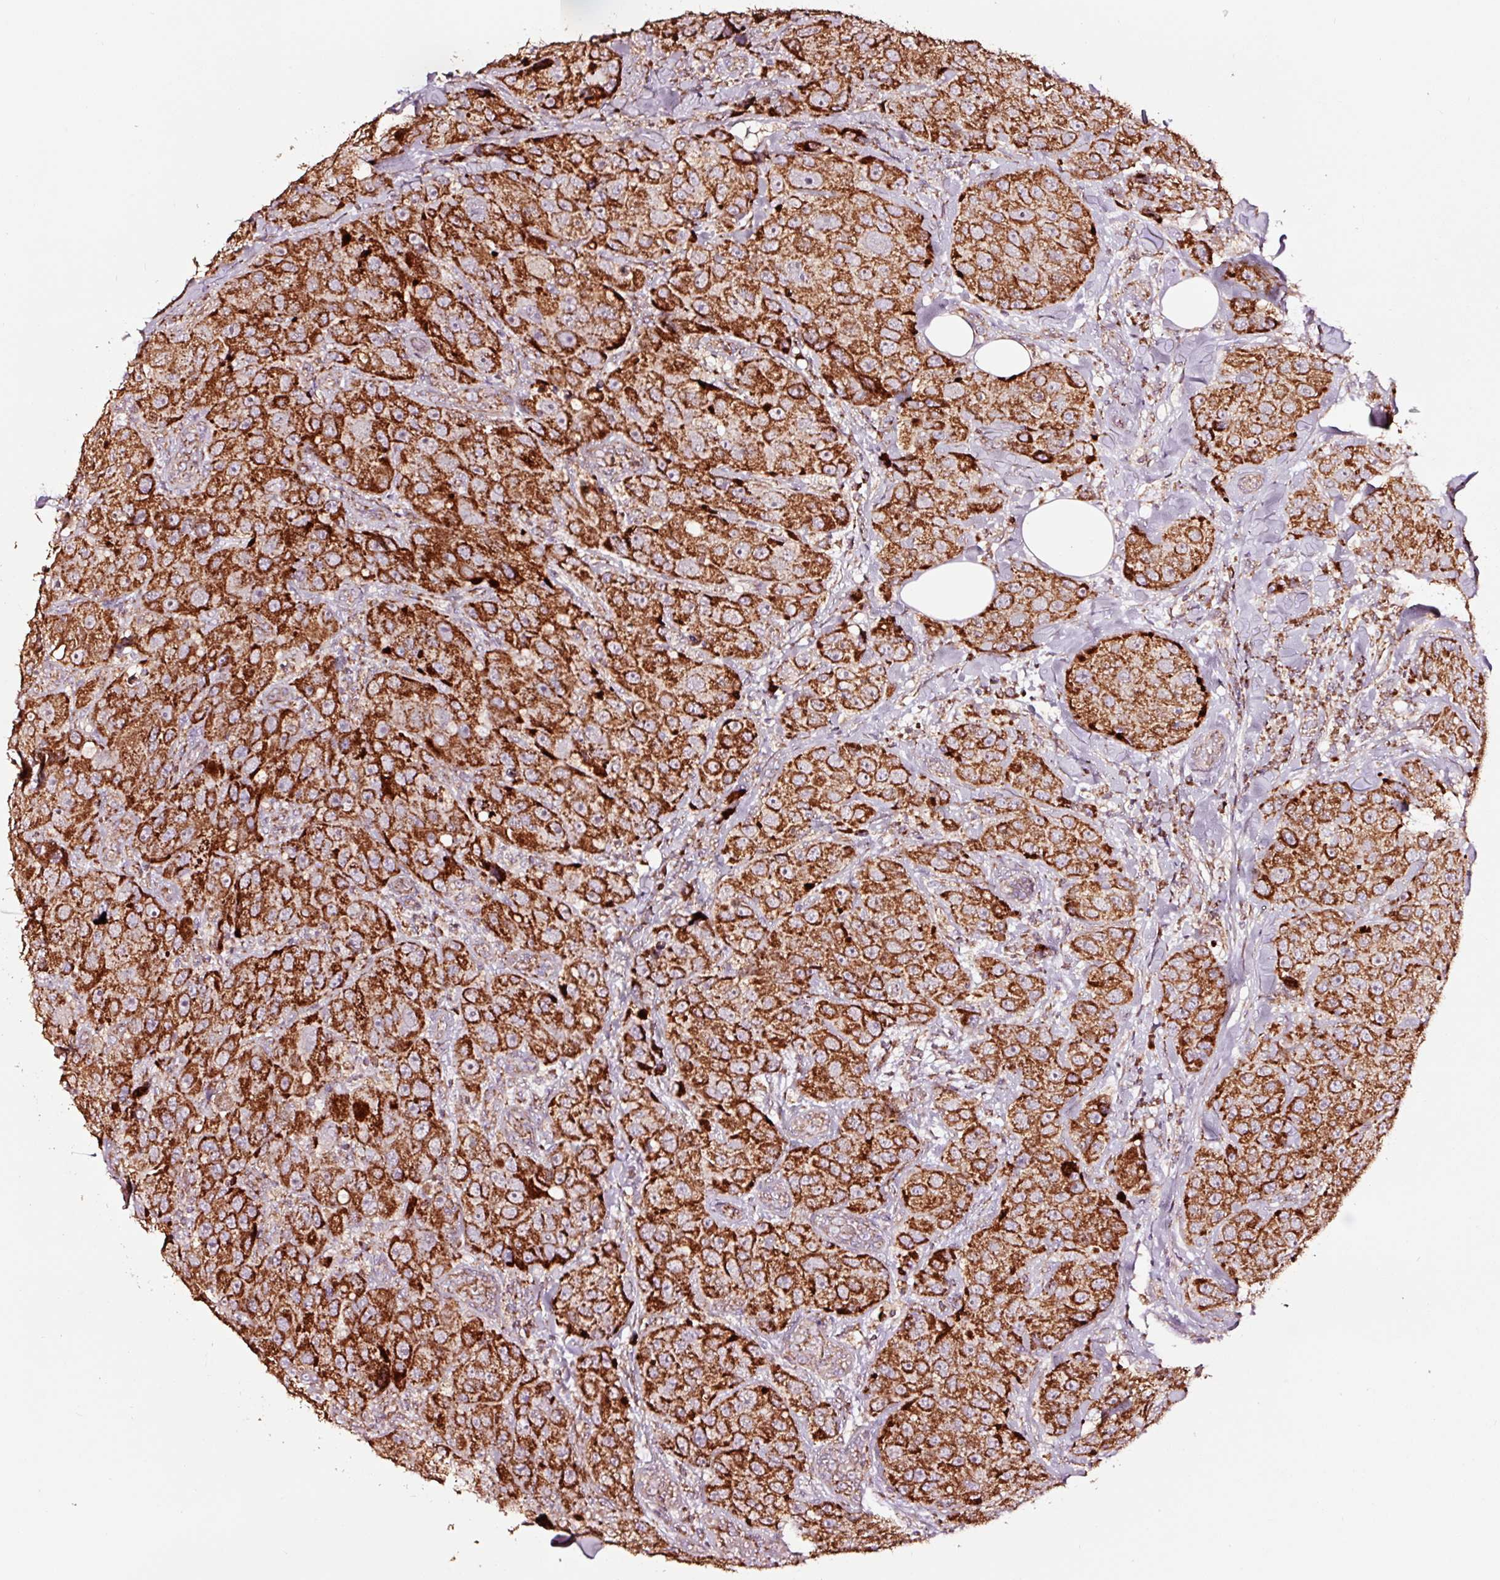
{"staining": {"intensity": "strong", "quantity": ">75%", "location": "cytoplasmic/membranous"}, "tissue": "breast cancer", "cell_type": "Tumor cells", "image_type": "cancer", "snomed": [{"axis": "morphology", "description": "Duct carcinoma"}, {"axis": "topography", "description": "Breast"}], "caption": "An immunohistochemistry photomicrograph of tumor tissue is shown. Protein staining in brown highlights strong cytoplasmic/membranous positivity in breast infiltrating ductal carcinoma within tumor cells. (Stains: DAB in brown, nuclei in blue, Microscopy: brightfield microscopy at high magnification).", "gene": "TPM1", "patient": {"sex": "female", "age": 43}}